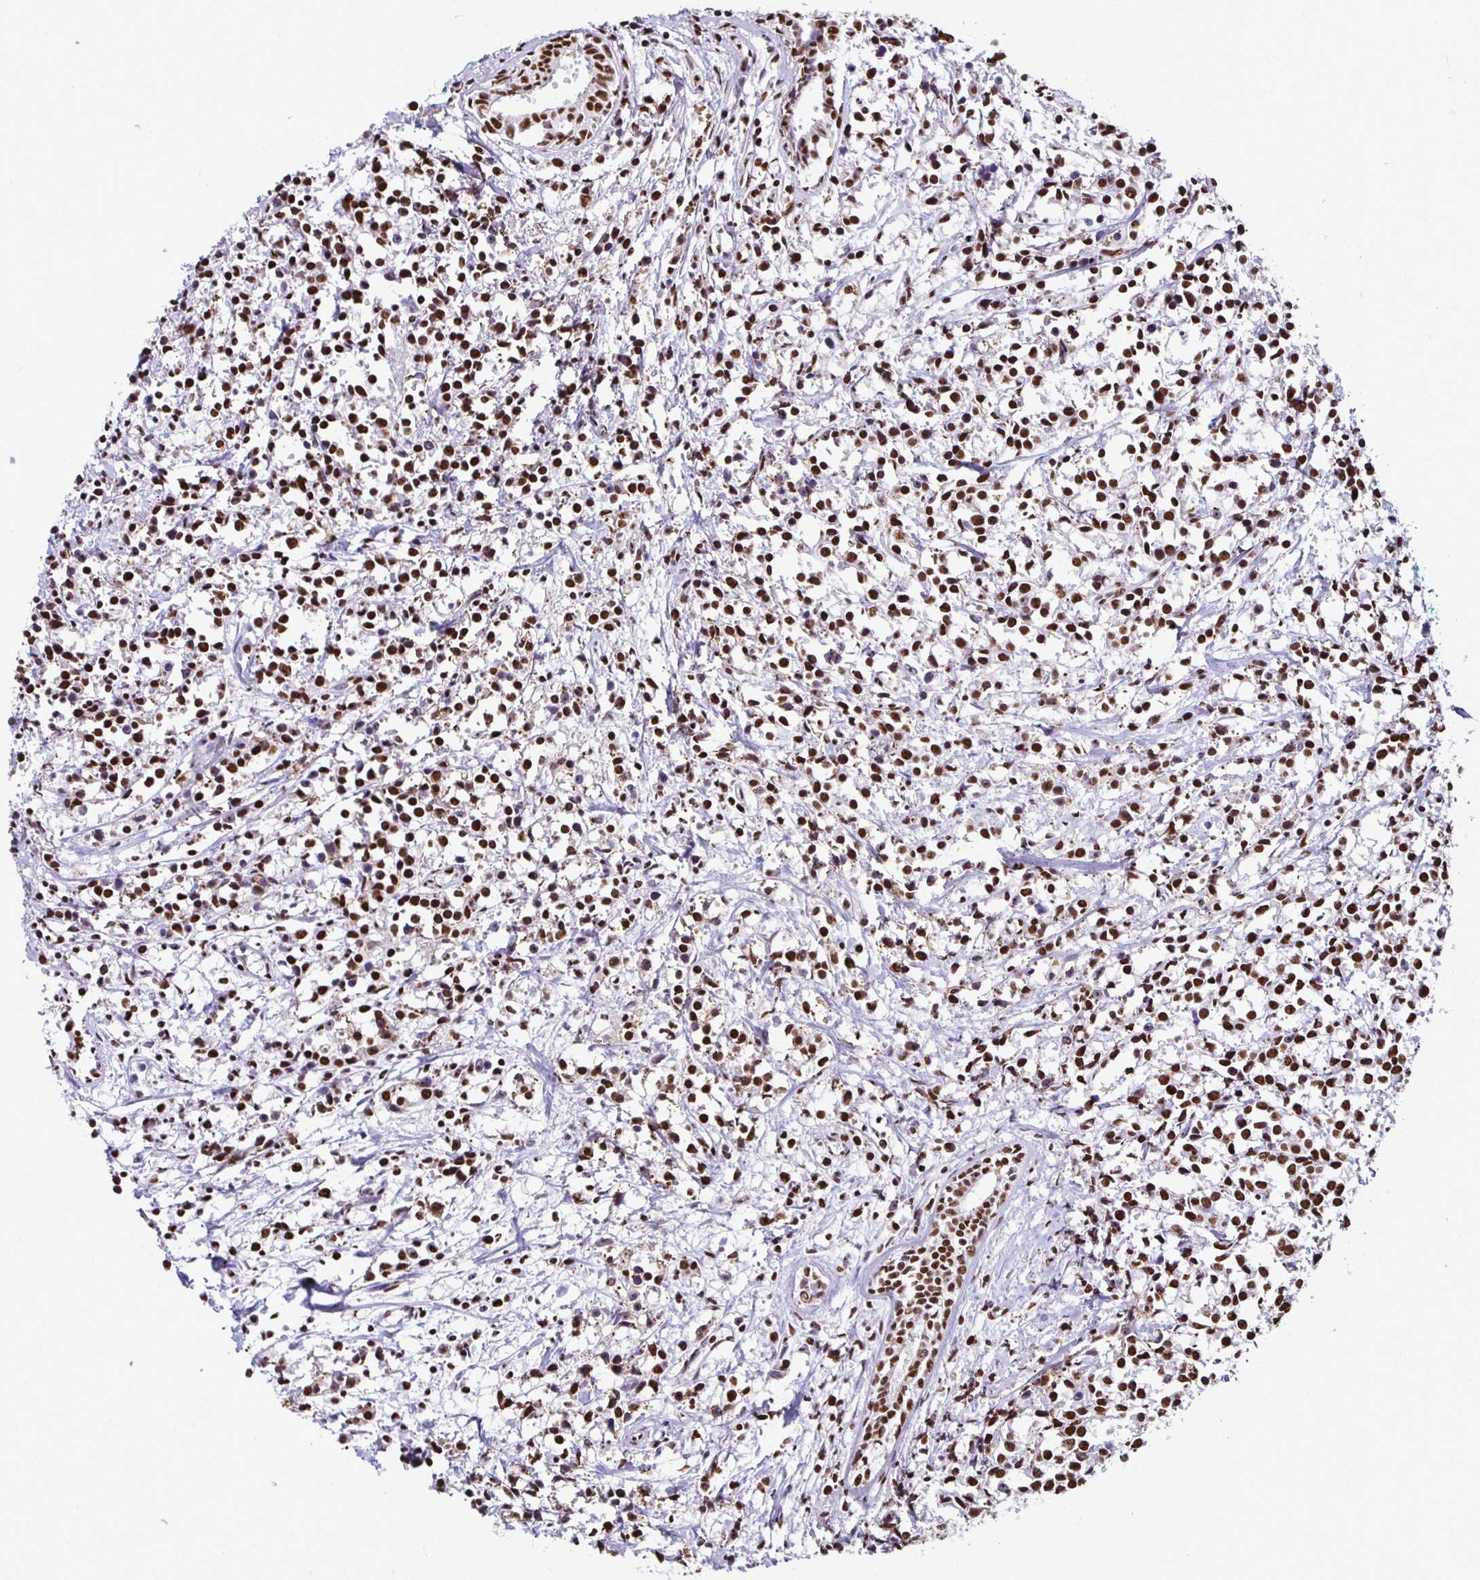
{"staining": {"intensity": "strong", "quantity": ">75%", "location": "nuclear"}, "tissue": "breast cancer", "cell_type": "Tumor cells", "image_type": "cancer", "snomed": [{"axis": "morphology", "description": "Duct carcinoma"}, {"axis": "topography", "description": "Breast"}], "caption": "About >75% of tumor cells in human breast cancer (infiltrating ductal carcinoma) show strong nuclear protein staining as visualized by brown immunohistochemical staining.", "gene": "NONO", "patient": {"sex": "female", "age": 80}}